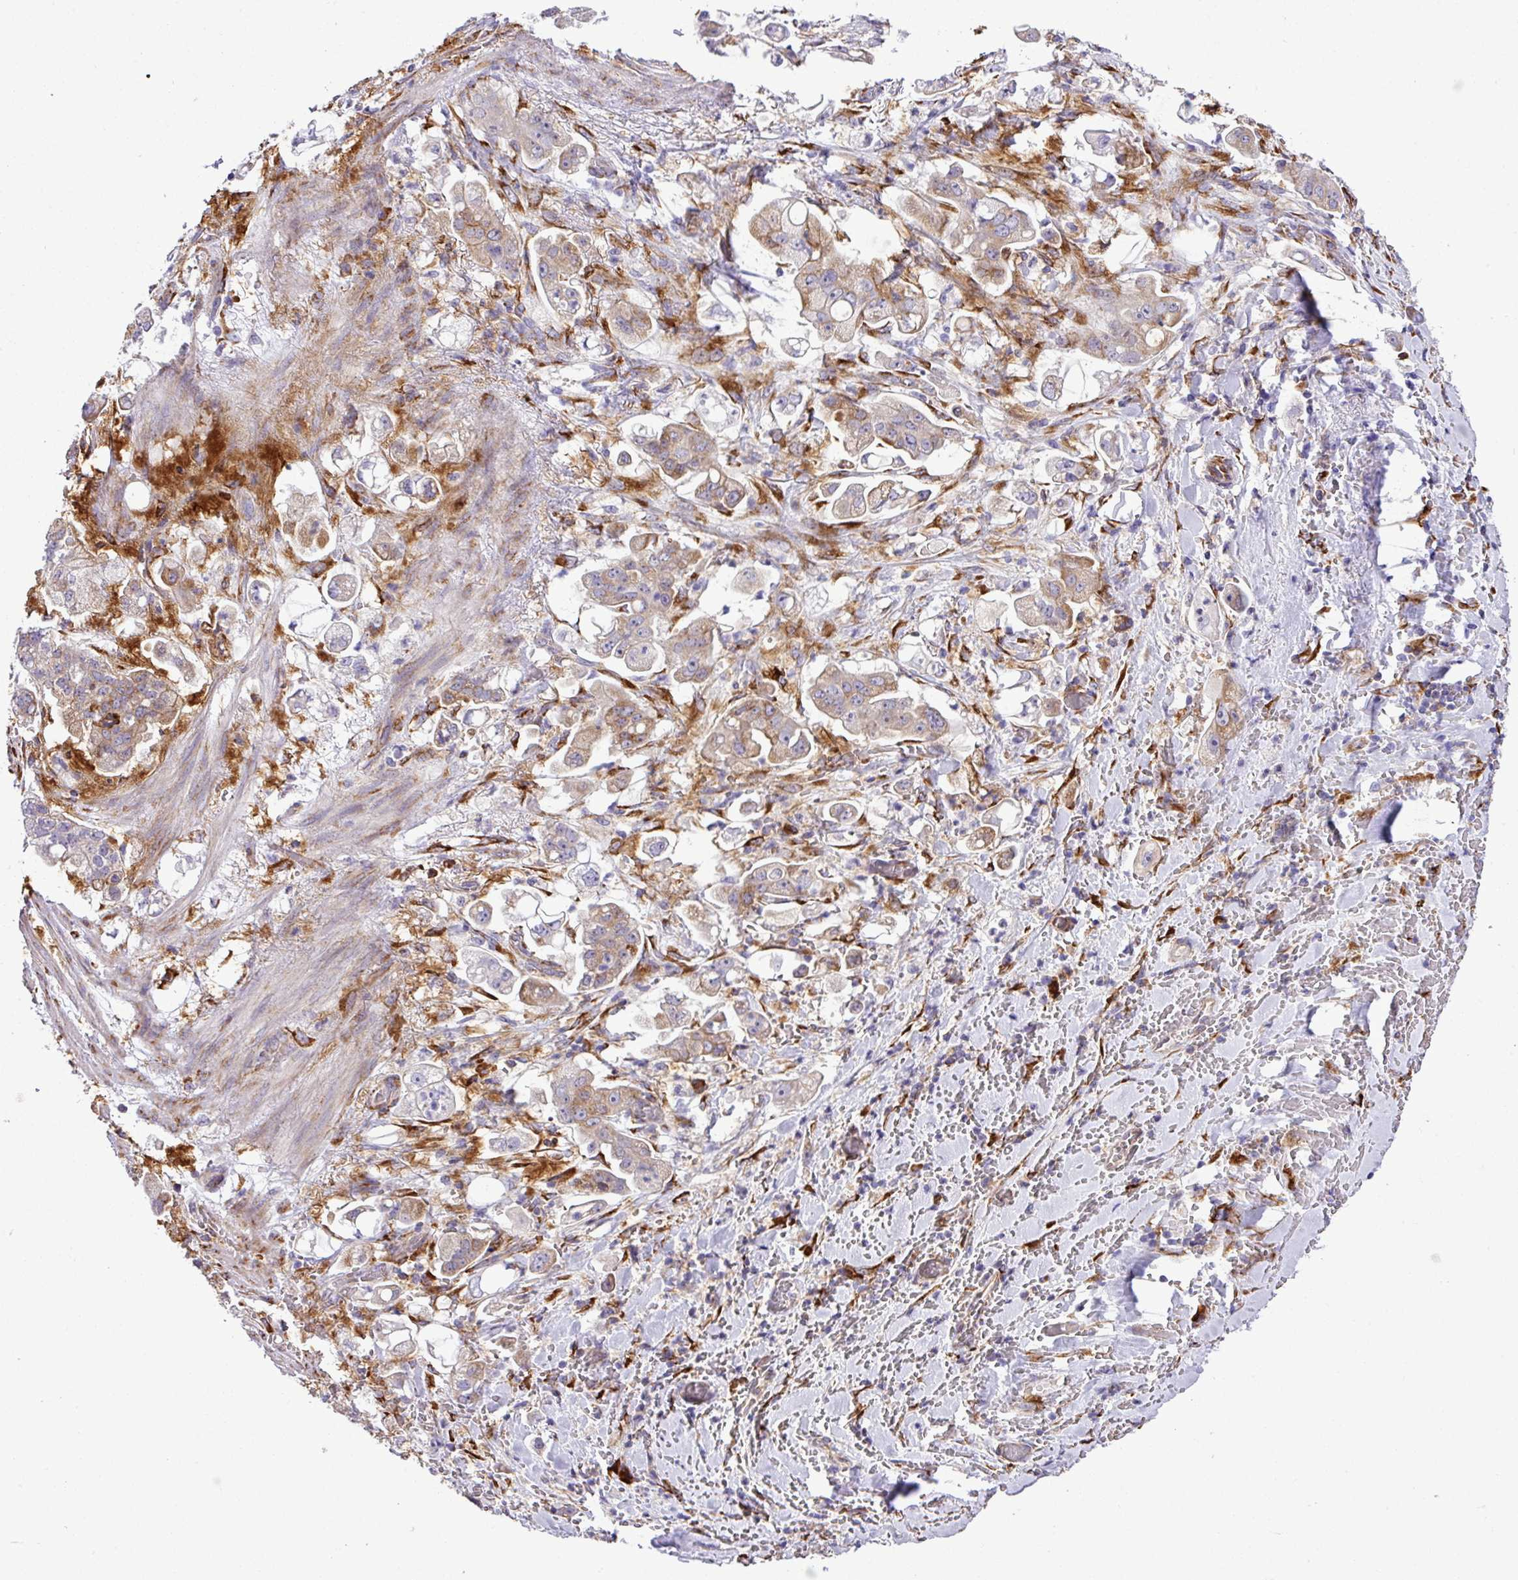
{"staining": {"intensity": "weak", "quantity": "25%-75%", "location": "cytoplasmic/membranous"}, "tissue": "stomach cancer", "cell_type": "Tumor cells", "image_type": "cancer", "snomed": [{"axis": "morphology", "description": "Adenocarcinoma, NOS"}, {"axis": "topography", "description": "Stomach"}], "caption": "This micrograph demonstrates immunohistochemistry staining of stomach cancer (adenocarcinoma), with low weak cytoplasmic/membranous positivity in approximately 25%-75% of tumor cells.", "gene": "CFAP97", "patient": {"sex": "male", "age": 62}}